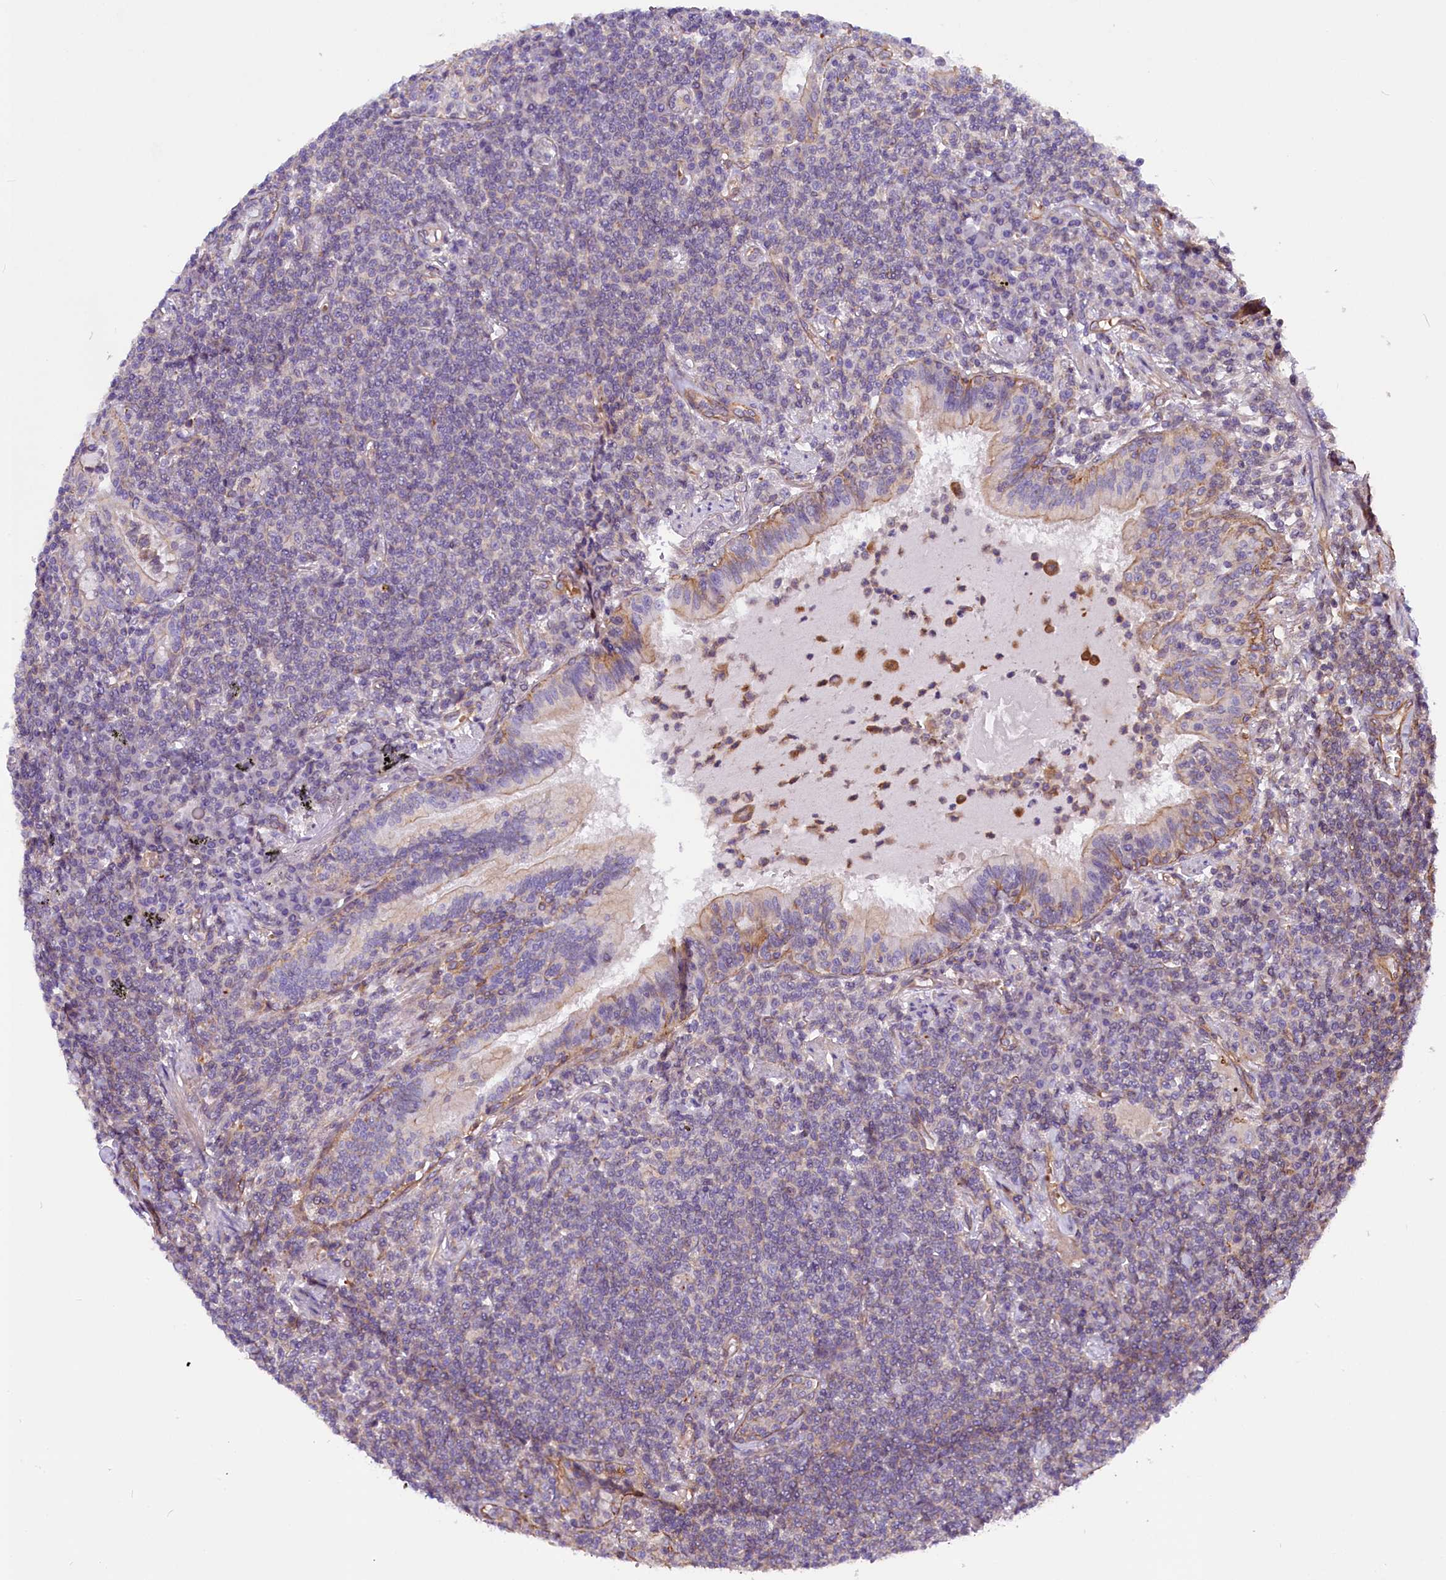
{"staining": {"intensity": "weak", "quantity": "25%-75%", "location": "cytoplasmic/membranous"}, "tissue": "lymphoma", "cell_type": "Tumor cells", "image_type": "cancer", "snomed": [{"axis": "morphology", "description": "Malignant lymphoma, non-Hodgkin's type, Low grade"}, {"axis": "topography", "description": "Lung"}], "caption": "Low-grade malignant lymphoma, non-Hodgkin's type stained with DAB (3,3'-diaminobenzidine) immunohistochemistry (IHC) displays low levels of weak cytoplasmic/membranous expression in about 25%-75% of tumor cells. The staining was performed using DAB to visualize the protein expression in brown, while the nuclei were stained in blue with hematoxylin (Magnification: 20x).", "gene": "MED20", "patient": {"sex": "female", "age": 71}}